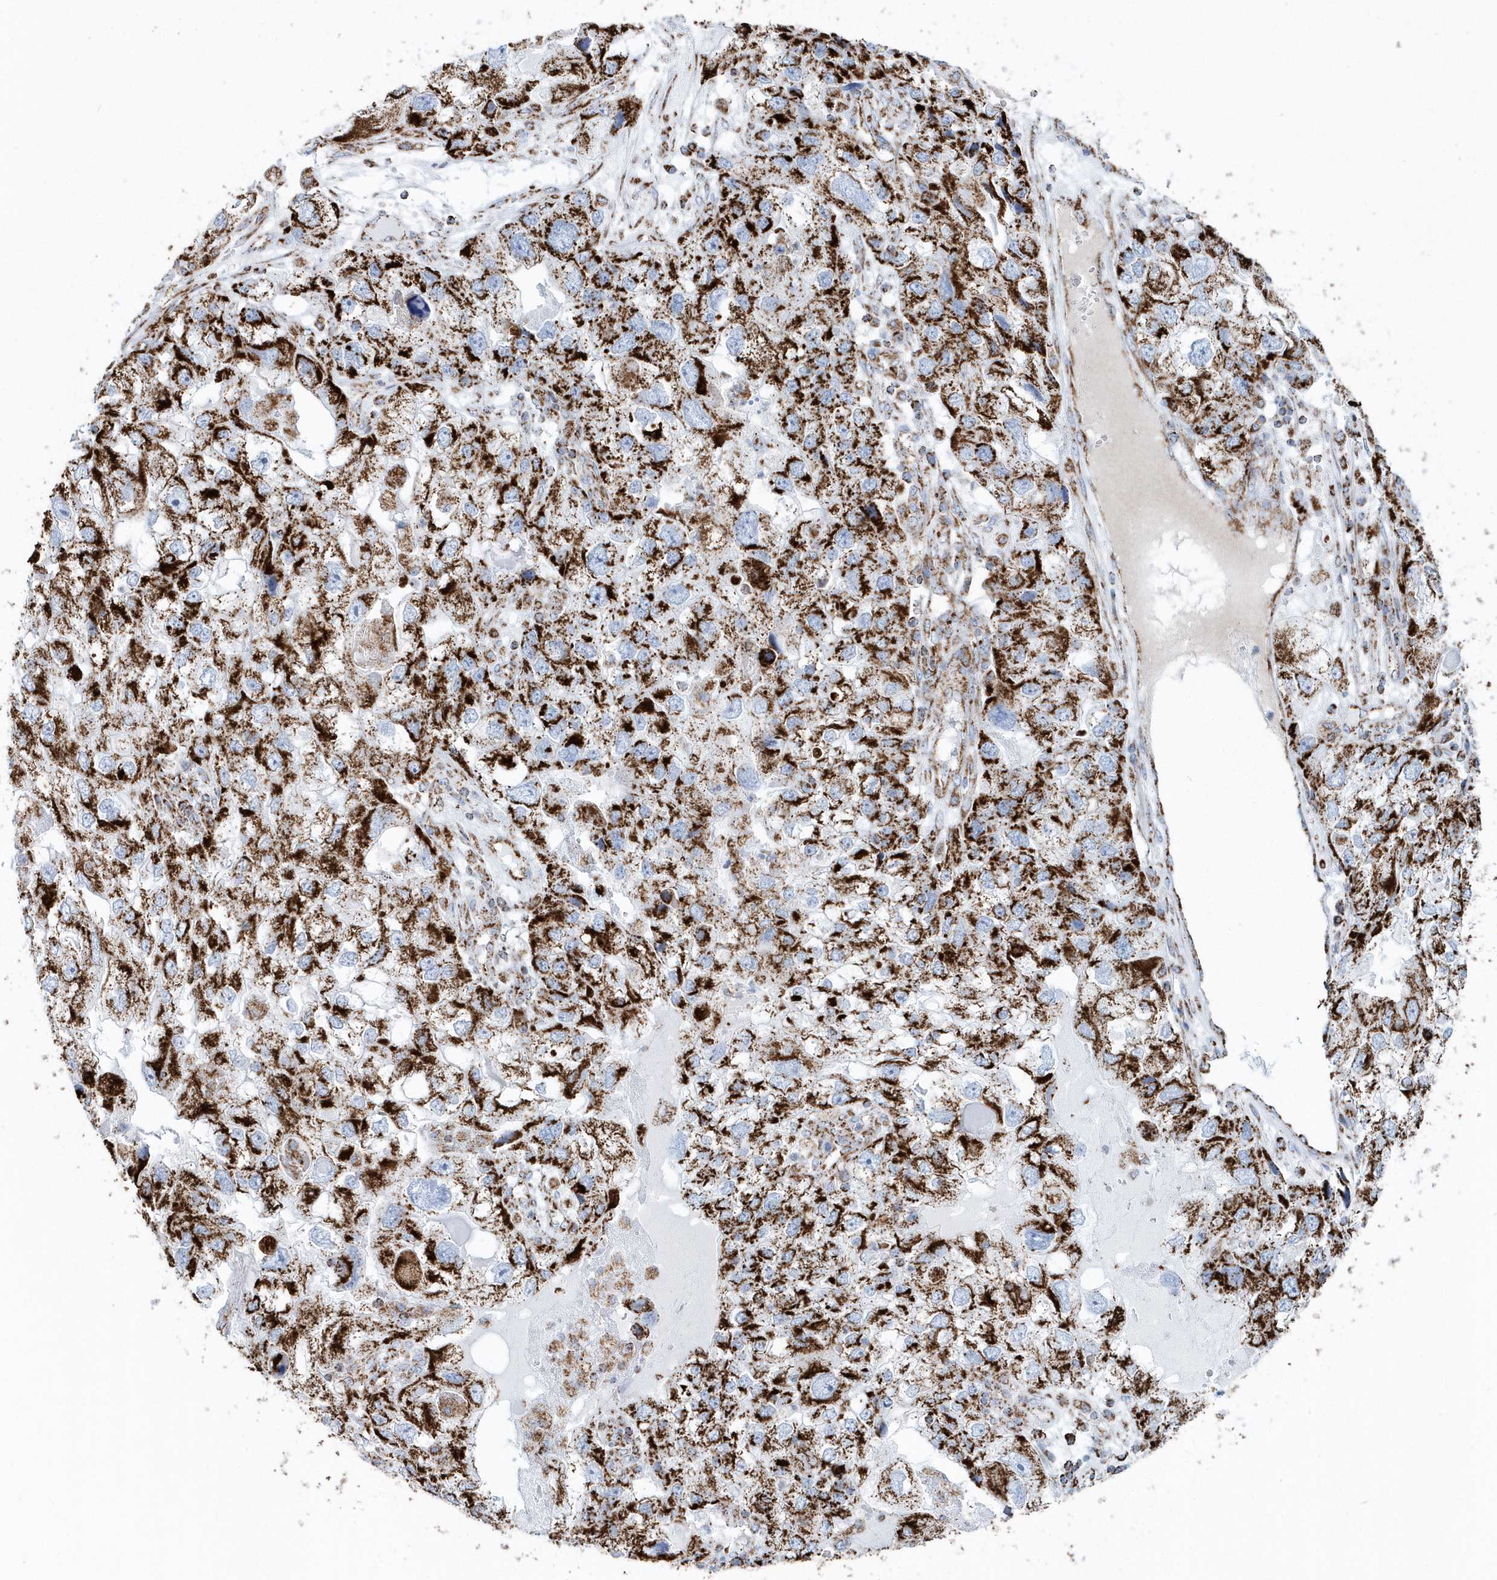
{"staining": {"intensity": "strong", "quantity": ">75%", "location": "cytoplasmic/membranous"}, "tissue": "endometrial cancer", "cell_type": "Tumor cells", "image_type": "cancer", "snomed": [{"axis": "morphology", "description": "Adenocarcinoma, NOS"}, {"axis": "topography", "description": "Endometrium"}], "caption": "About >75% of tumor cells in human endometrial cancer exhibit strong cytoplasmic/membranous protein staining as visualized by brown immunohistochemical staining.", "gene": "TMCO6", "patient": {"sex": "female", "age": 49}}